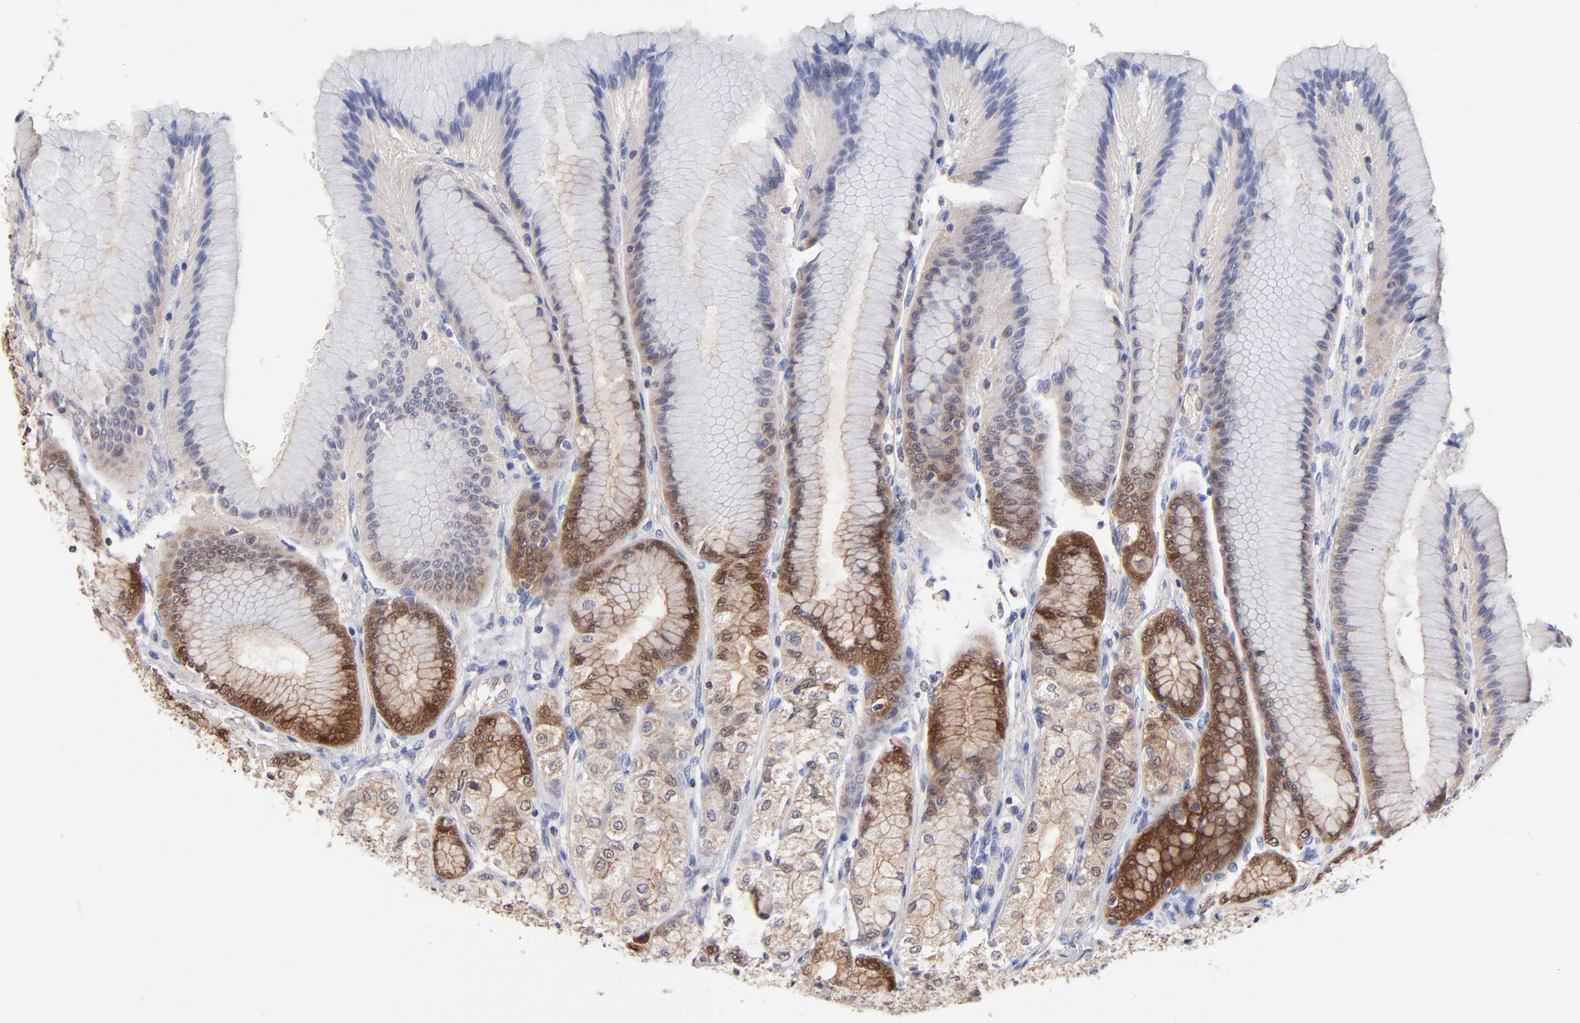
{"staining": {"intensity": "moderate", "quantity": "25%-75%", "location": "cytoplasmic/membranous,nuclear"}, "tissue": "stomach", "cell_type": "Glandular cells", "image_type": "normal", "snomed": [{"axis": "morphology", "description": "Normal tissue, NOS"}, {"axis": "morphology", "description": "Adenocarcinoma, NOS"}, {"axis": "topography", "description": "Stomach"}, {"axis": "topography", "description": "Stomach, lower"}], "caption": "Immunohistochemical staining of normal human stomach demonstrates medium levels of moderate cytoplasmic/membranous,nuclear staining in about 25%-75% of glandular cells. The staining is performed using DAB (3,3'-diaminobenzidine) brown chromogen to label protein expression. The nuclei are counter-stained blue using hematoxylin.", "gene": "DCTPP1", "patient": {"sex": "female", "age": 65}}